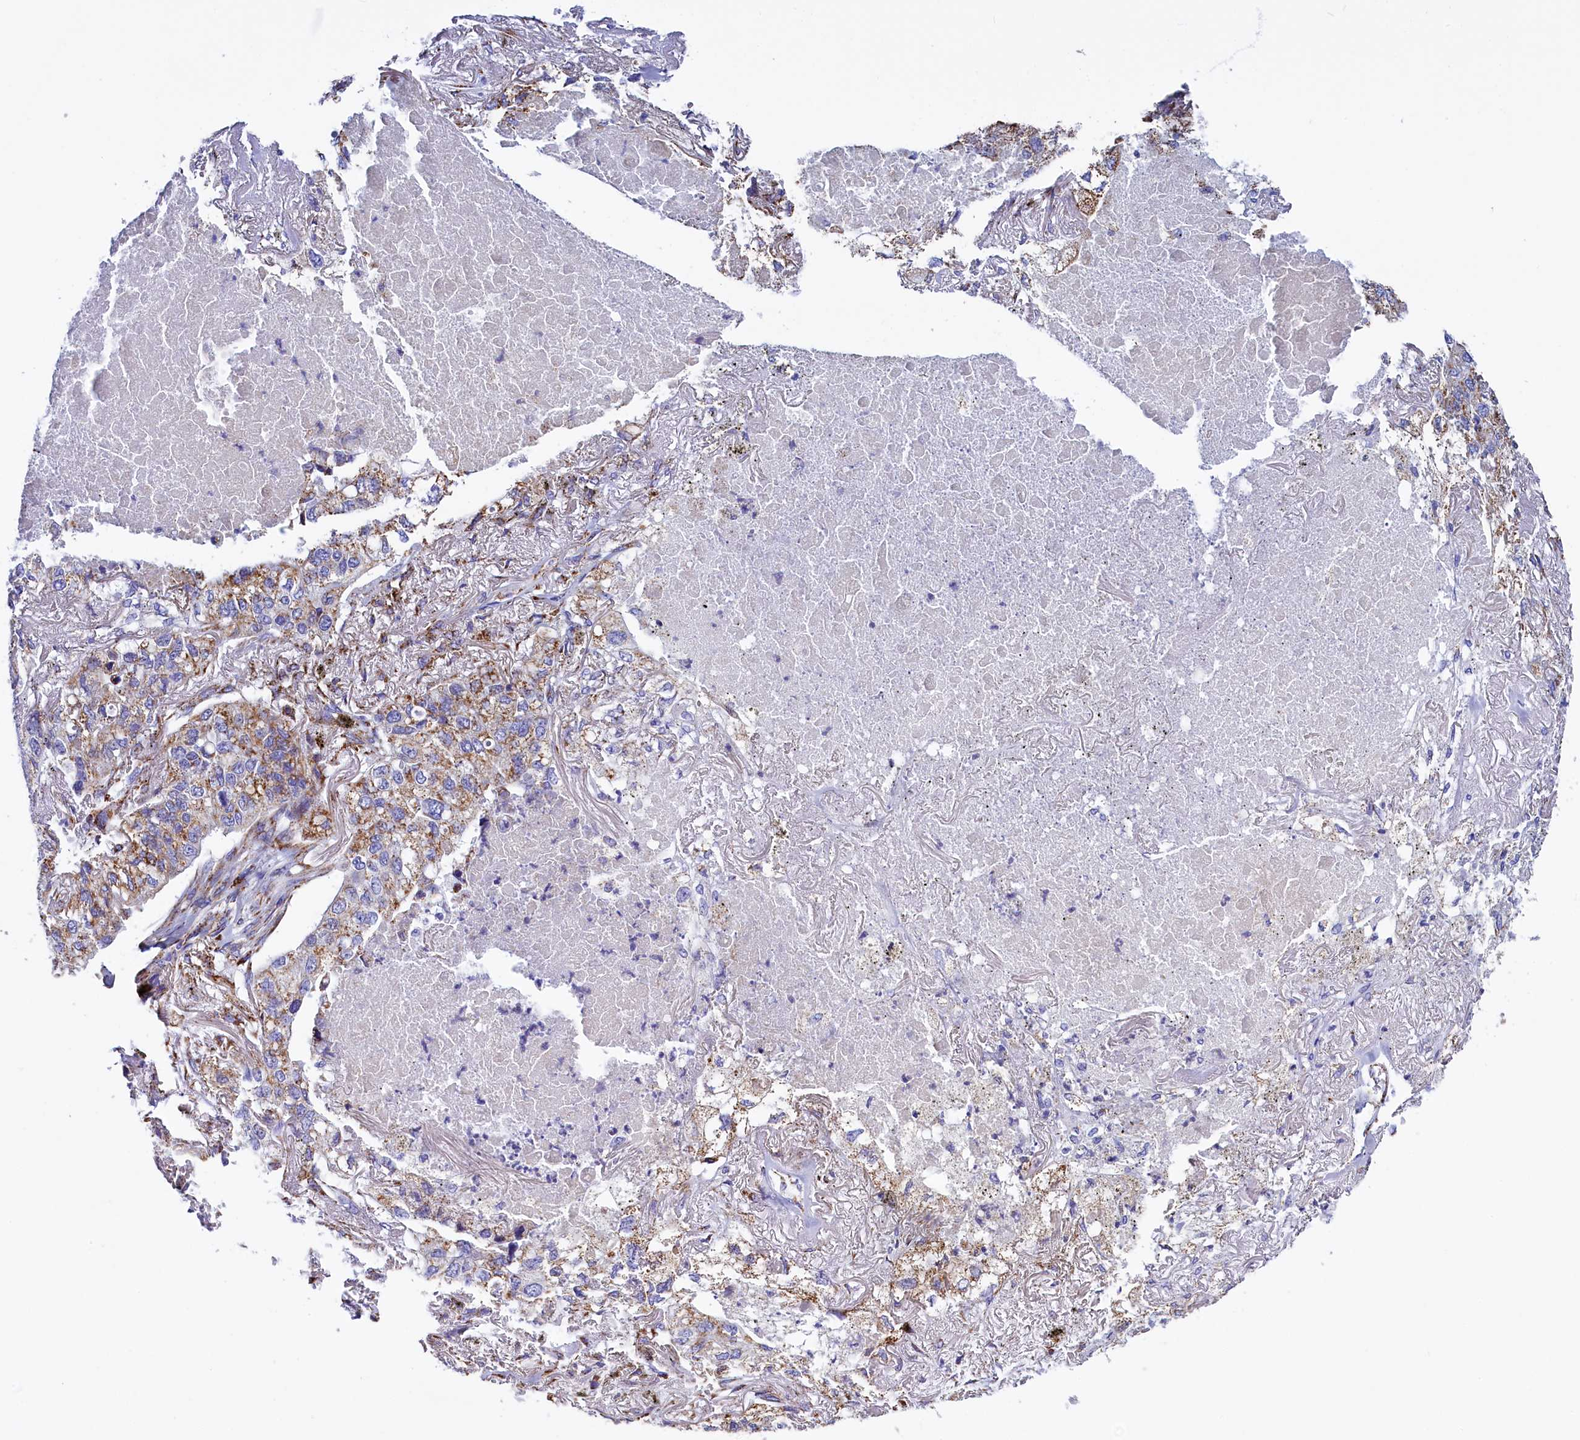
{"staining": {"intensity": "moderate", "quantity": ">75%", "location": "cytoplasmic/membranous"}, "tissue": "lung cancer", "cell_type": "Tumor cells", "image_type": "cancer", "snomed": [{"axis": "morphology", "description": "Adenocarcinoma, NOS"}, {"axis": "topography", "description": "Lung"}], "caption": "Moderate cytoplasmic/membranous expression for a protein is seen in approximately >75% of tumor cells of lung cancer (adenocarcinoma) using immunohistochemistry.", "gene": "SLC39A3", "patient": {"sex": "male", "age": 65}}